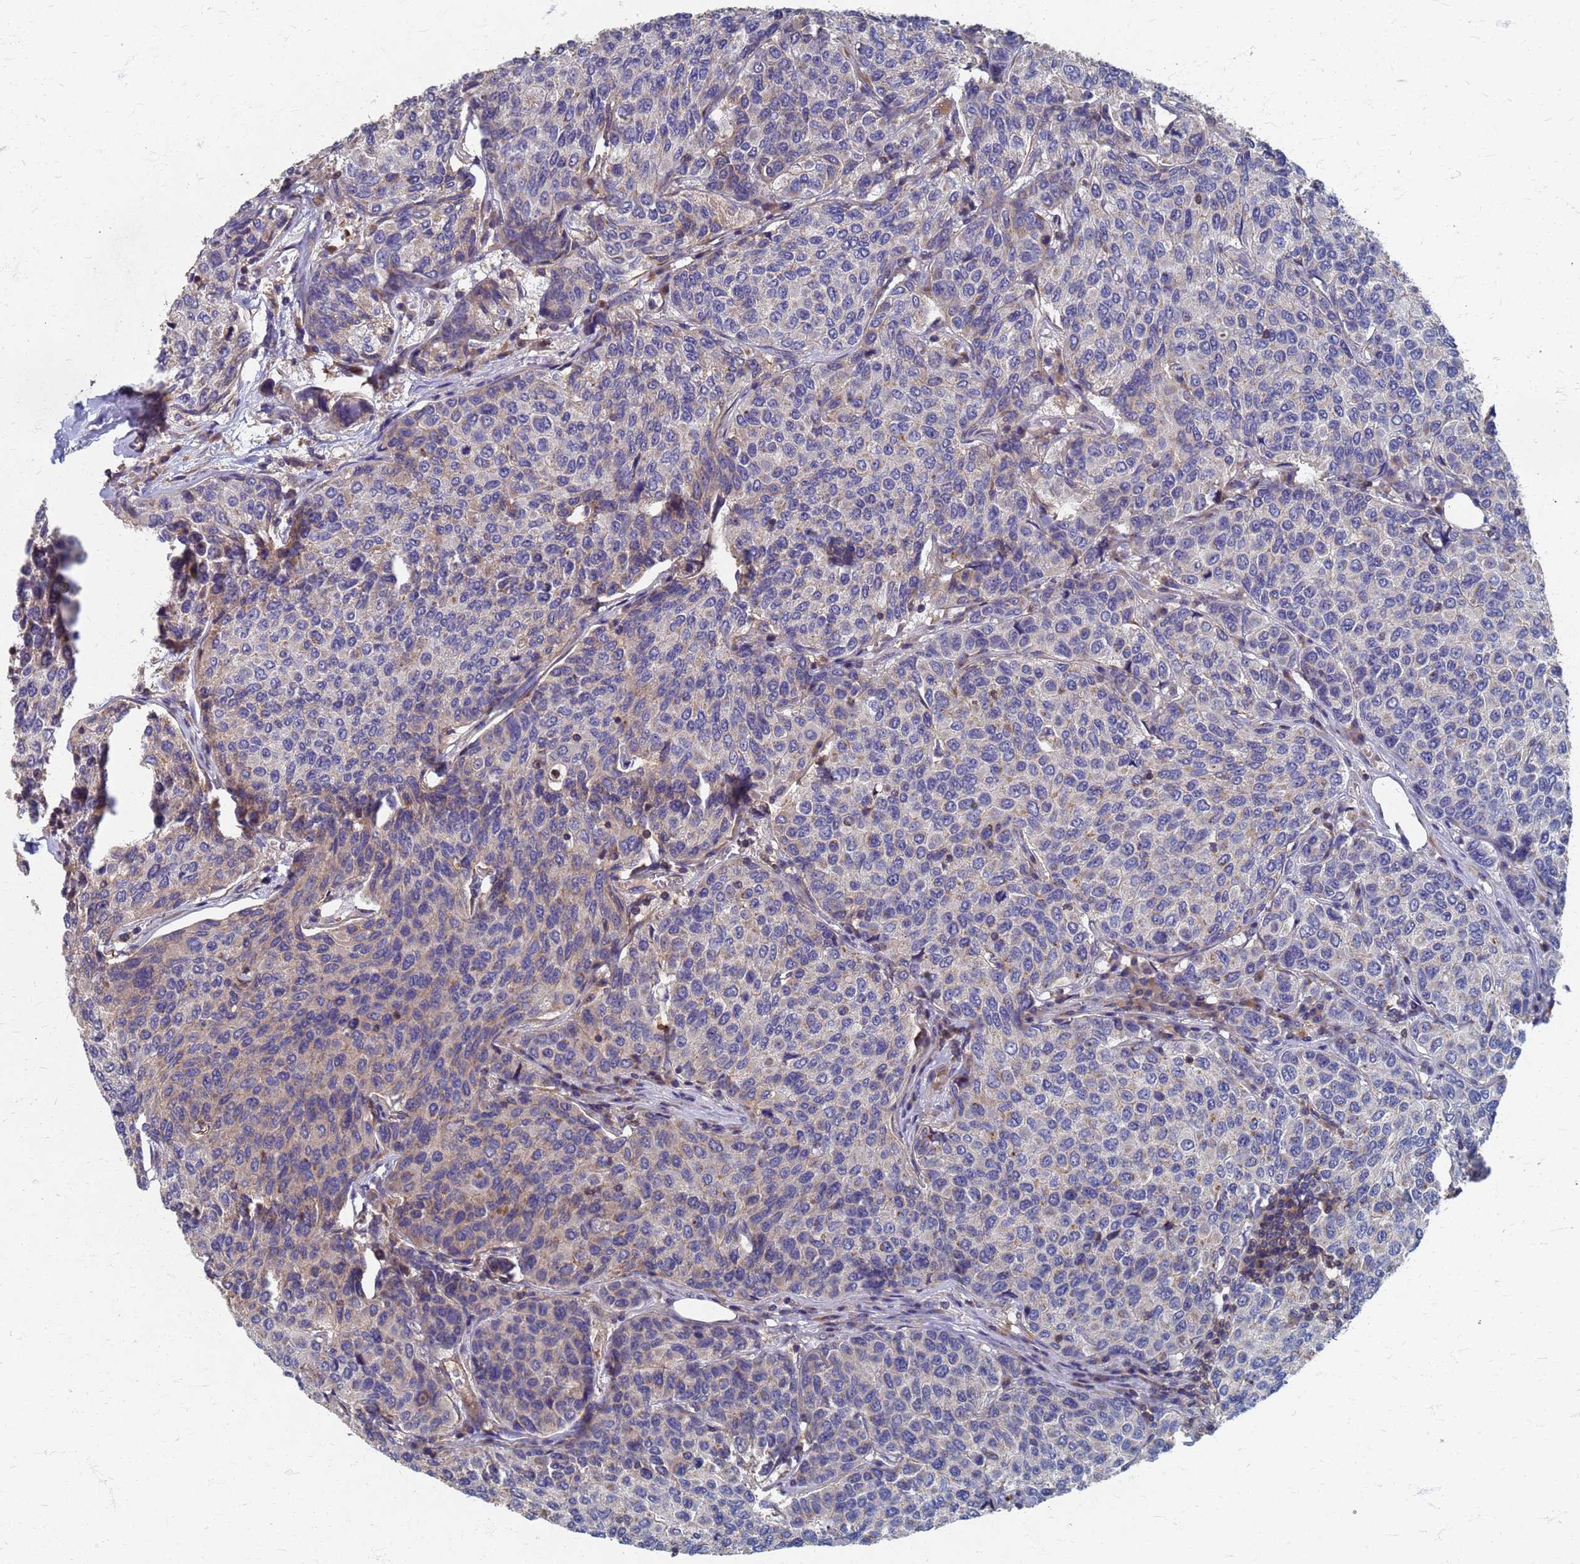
{"staining": {"intensity": "weak", "quantity": "<25%", "location": "cytoplasmic/membranous"}, "tissue": "breast cancer", "cell_type": "Tumor cells", "image_type": "cancer", "snomed": [{"axis": "morphology", "description": "Duct carcinoma"}, {"axis": "topography", "description": "Breast"}], "caption": "Micrograph shows no protein staining in tumor cells of infiltrating ductal carcinoma (breast) tissue.", "gene": "KRCC1", "patient": {"sex": "female", "age": 55}}